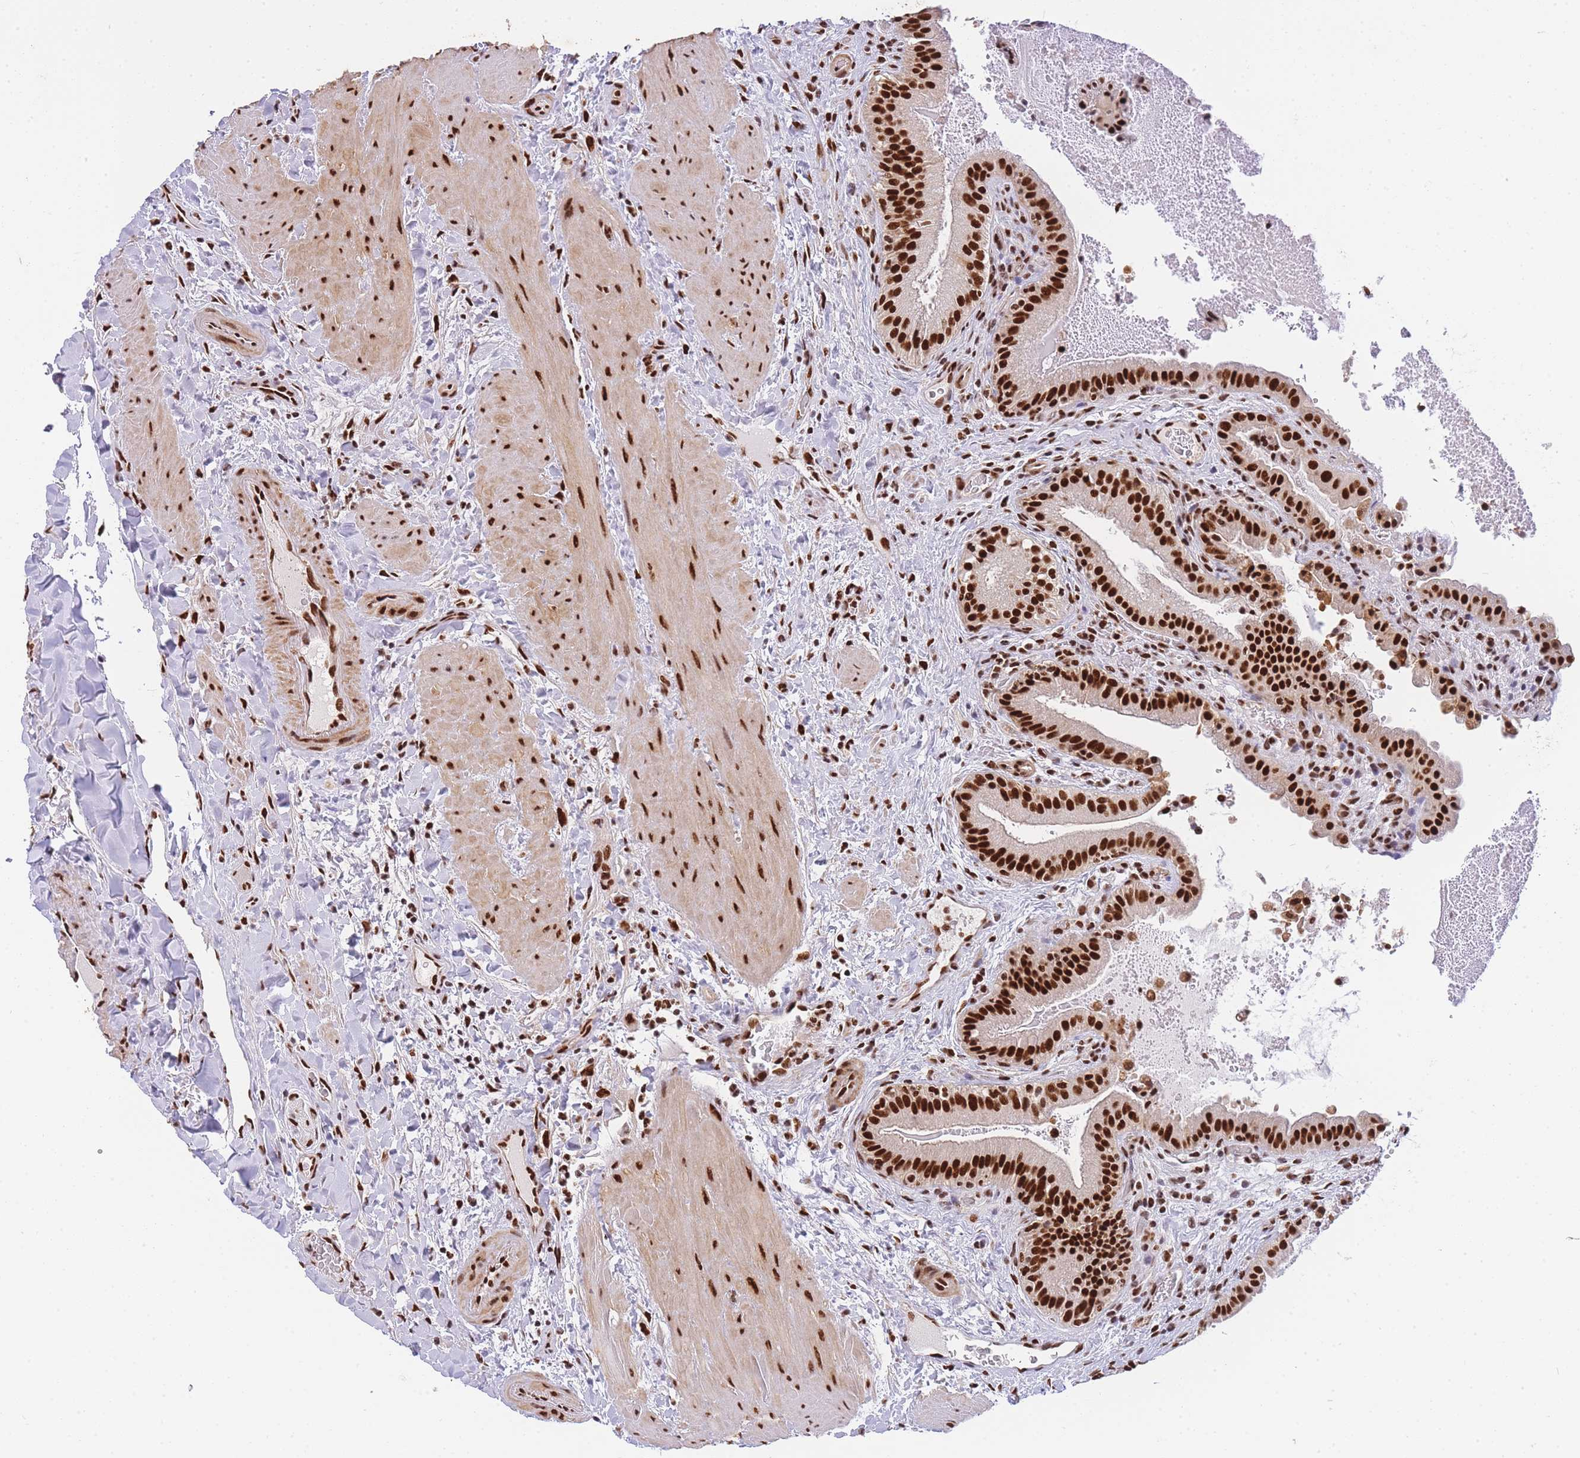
{"staining": {"intensity": "strong", "quantity": ">75%", "location": "nuclear"}, "tissue": "gallbladder", "cell_type": "Glandular cells", "image_type": "normal", "snomed": [{"axis": "morphology", "description": "Normal tissue, NOS"}, {"axis": "topography", "description": "Gallbladder"}], "caption": "Normal gallbladder demonstrates strong nuclear staining in about >75% of glandular cells, visualized by immunohistochemistry. (Brightfield microscopy of DAB IHC at high magnification).", "gene": "PRKDC", "patient": {"sex": "male", "age": 24}}